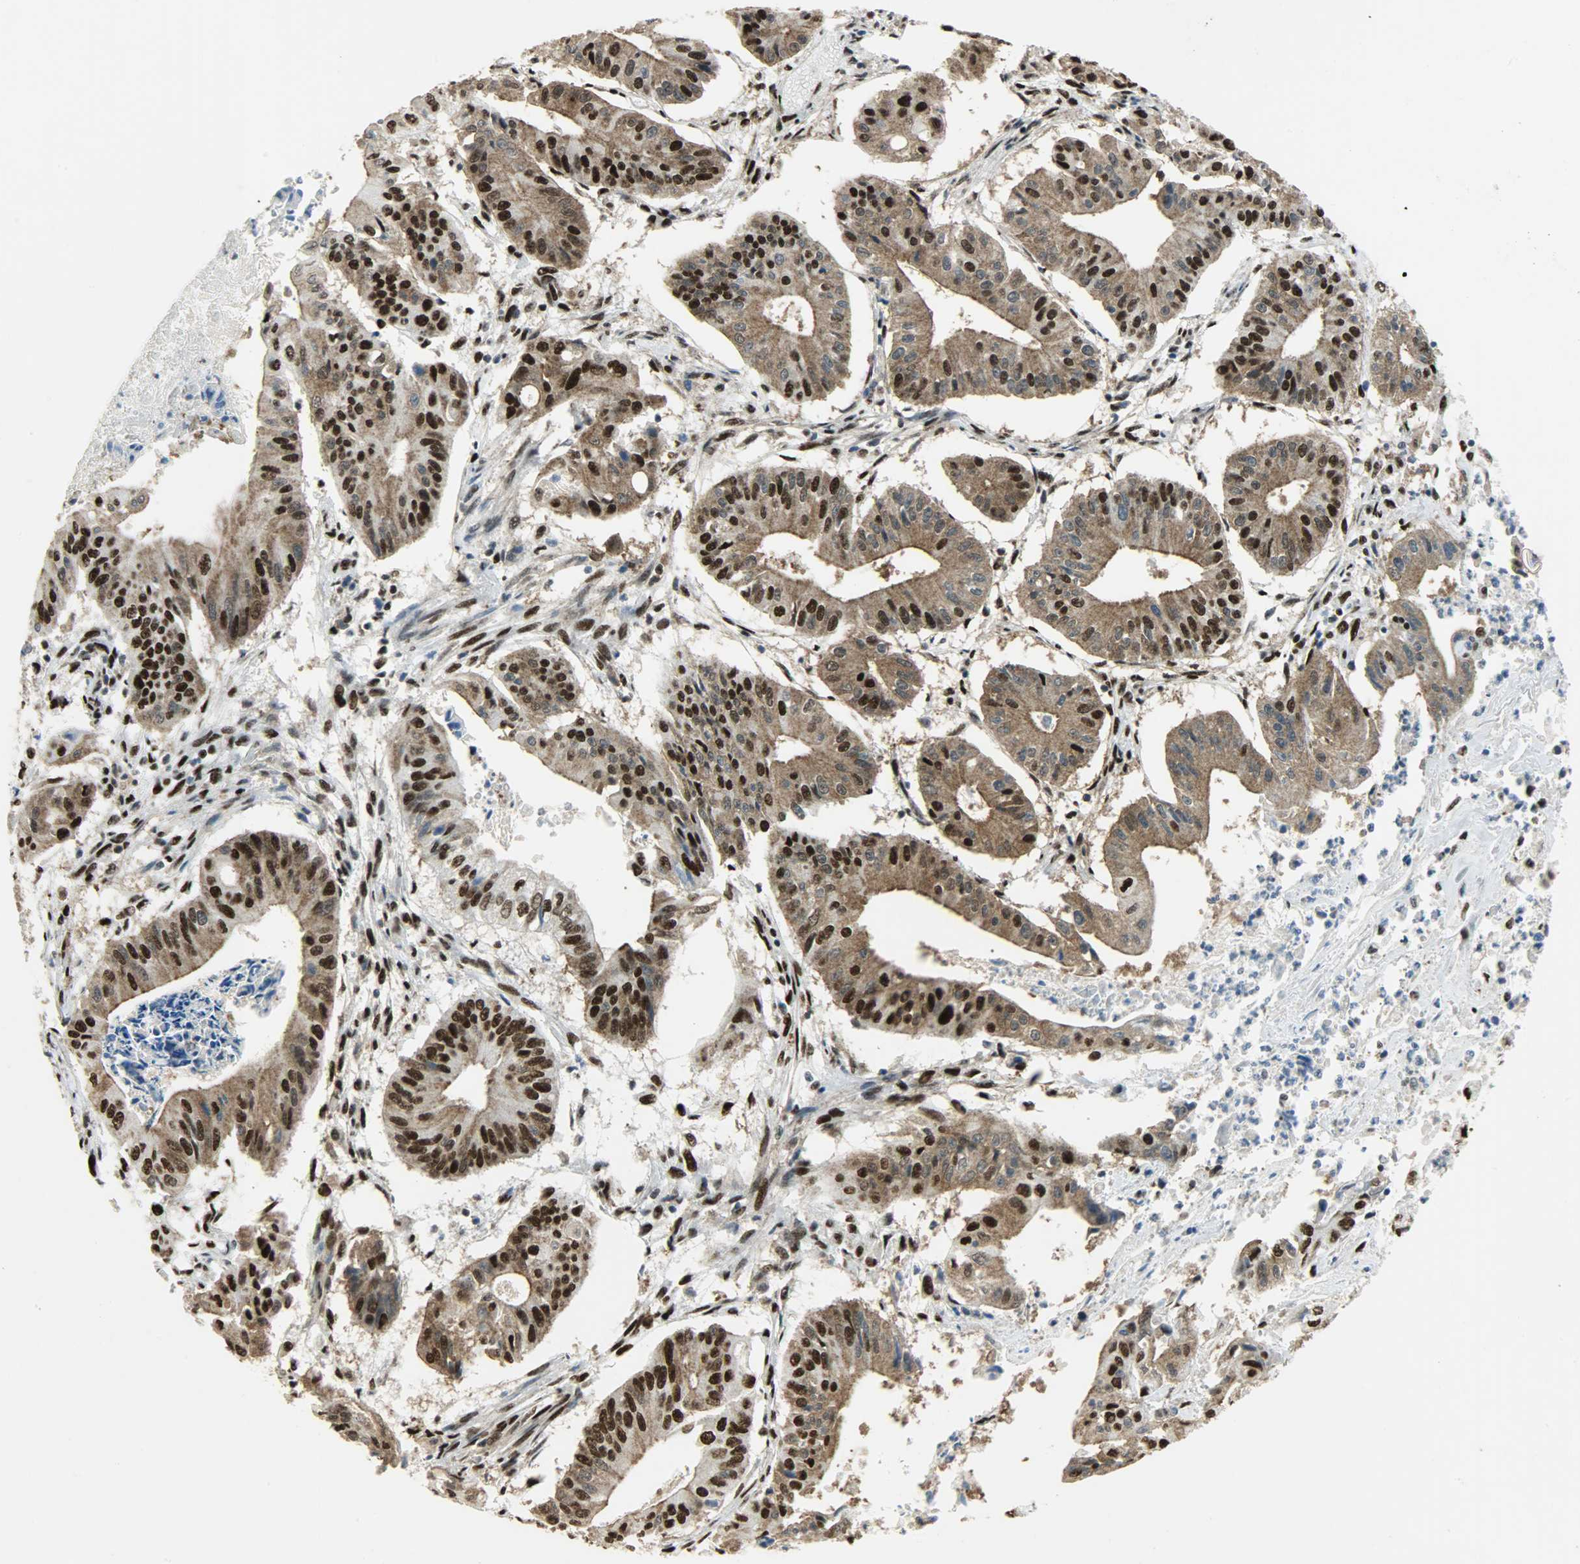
{"staining": {"intensity": "strong", "quantity": "25%-75%", "location": "cytoplasmic/membranous,nuclear"}, "tissue": "pancreatic cancer", "cell_type": "Tumor cells", "image_type": "cancer", "snomed": [{"axis": "morphology", "description": "Normal tissue, NOS"}, {"axis": "topography", "description": "Lymph node"}], "caption": "This image shows IHC staining of human pancreatic cancer, with high strong cytoplasmic/membranous and nuclear positivity in approximately 25%-75% of tumor cells.", "gene": "SSB", "patient": {"sex": "male", "age": 62}}